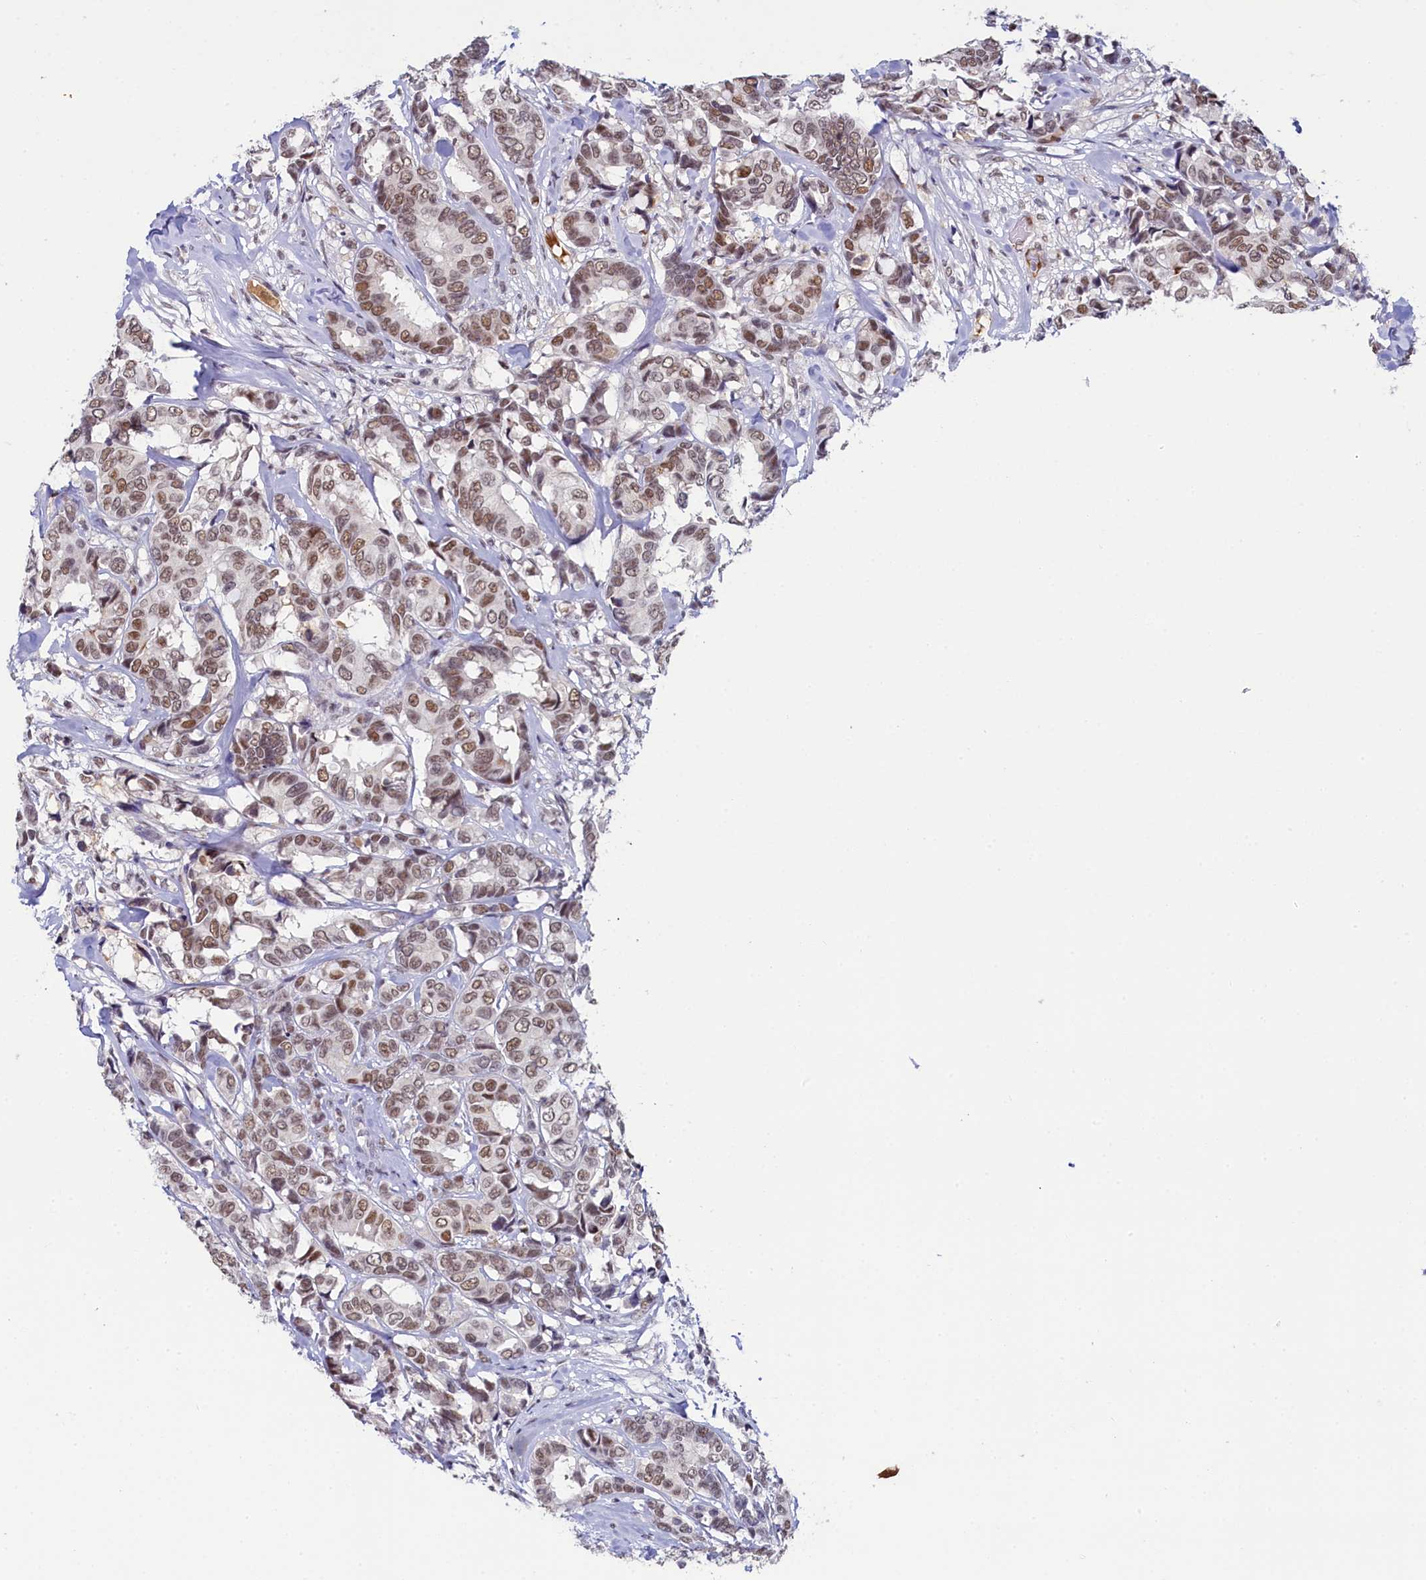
{"staining": {"intensity": "moderate", "quantity": ">75%", "location": "nuclear"}, "tissue": "breast cancer", "cell_type": "Tumor cells", "image_type": "cancer", "snomed": [{"axis": "morphology", "description": "Duct carcinoma"}, {"axis": "topography", "description": "Breast"}], "caption": "Moderate nuclear protein staining is identified in about >75% of tumor cells in intraductal carcinoma (breast). The protein of interest is shown in brown color, while the nuclei are stained blue.", "gene": "INTS14", "patient": {"sex": "female", "age": 87}}